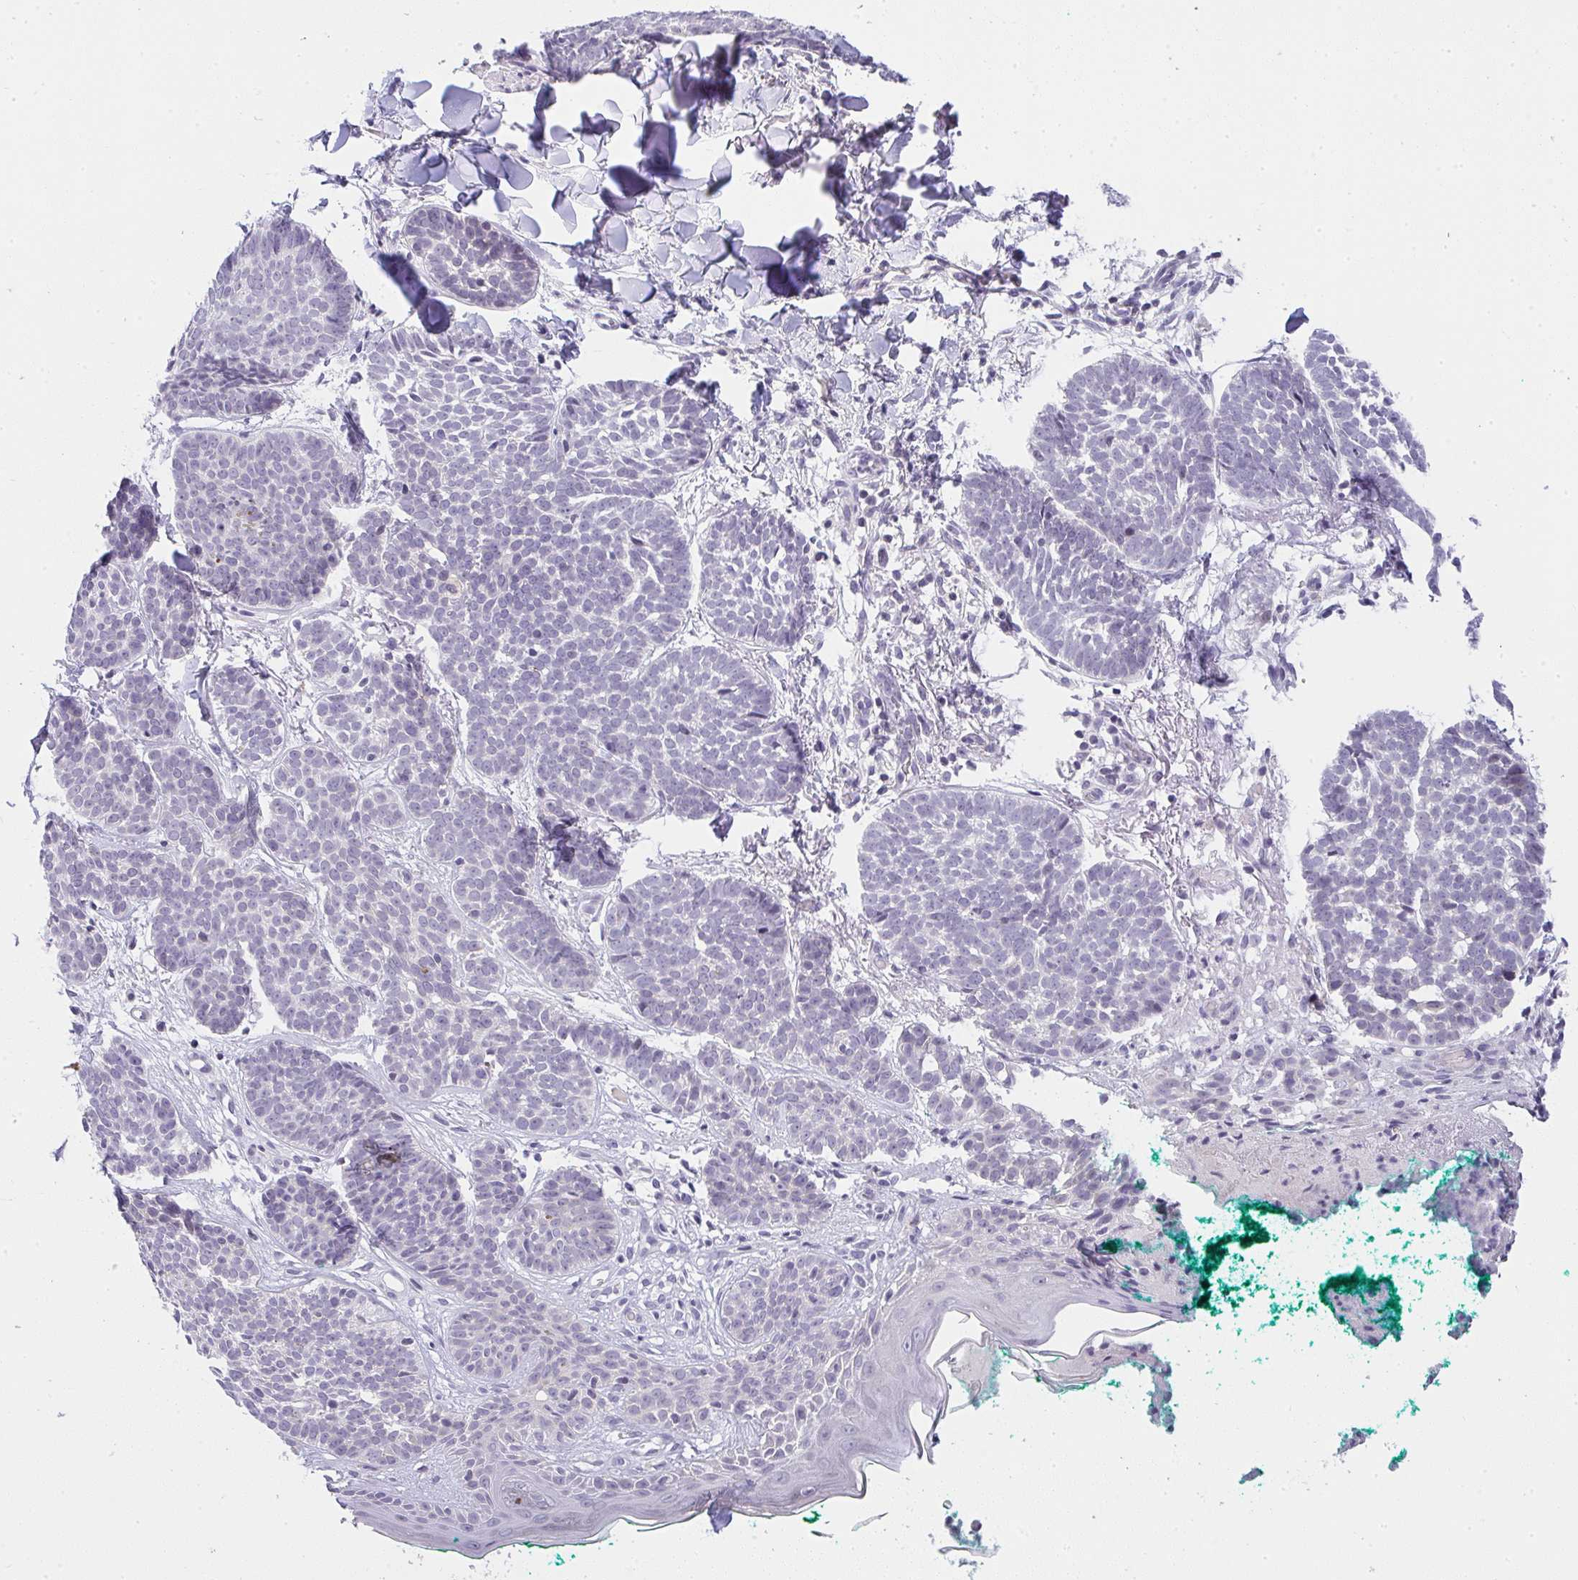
{"staining": {"intensity": "negative", "quantity": "none", "location": "none"}, "tissue": "skin cancer", "cell_type": "Tumor cells", "image_type": "cancer", "snomed": [{"axis": "morphology", "description": "Basal cell carcinoma"}, {"axis": "topography", "description": "Skin"}, {"axis": "topography", "description": "Skin of neck"}, {"axis": "topography", "description": "Skin of shoulder"}, {"axis": "topography", "description": "Skin of back"}], "caption": "Micrograph shows no protein positivity in tumor cells of skin basal cell carcinoma tissue. (Stains: DAB (3,3'-diaminobenzidine) immunohistochemistry (IHC) with hematoxylin counter stain, Microscopy: brightfield microscopy at high magnification).", "gene": "CACNA1S", "patient": {"sex": "male", "age": 80}}